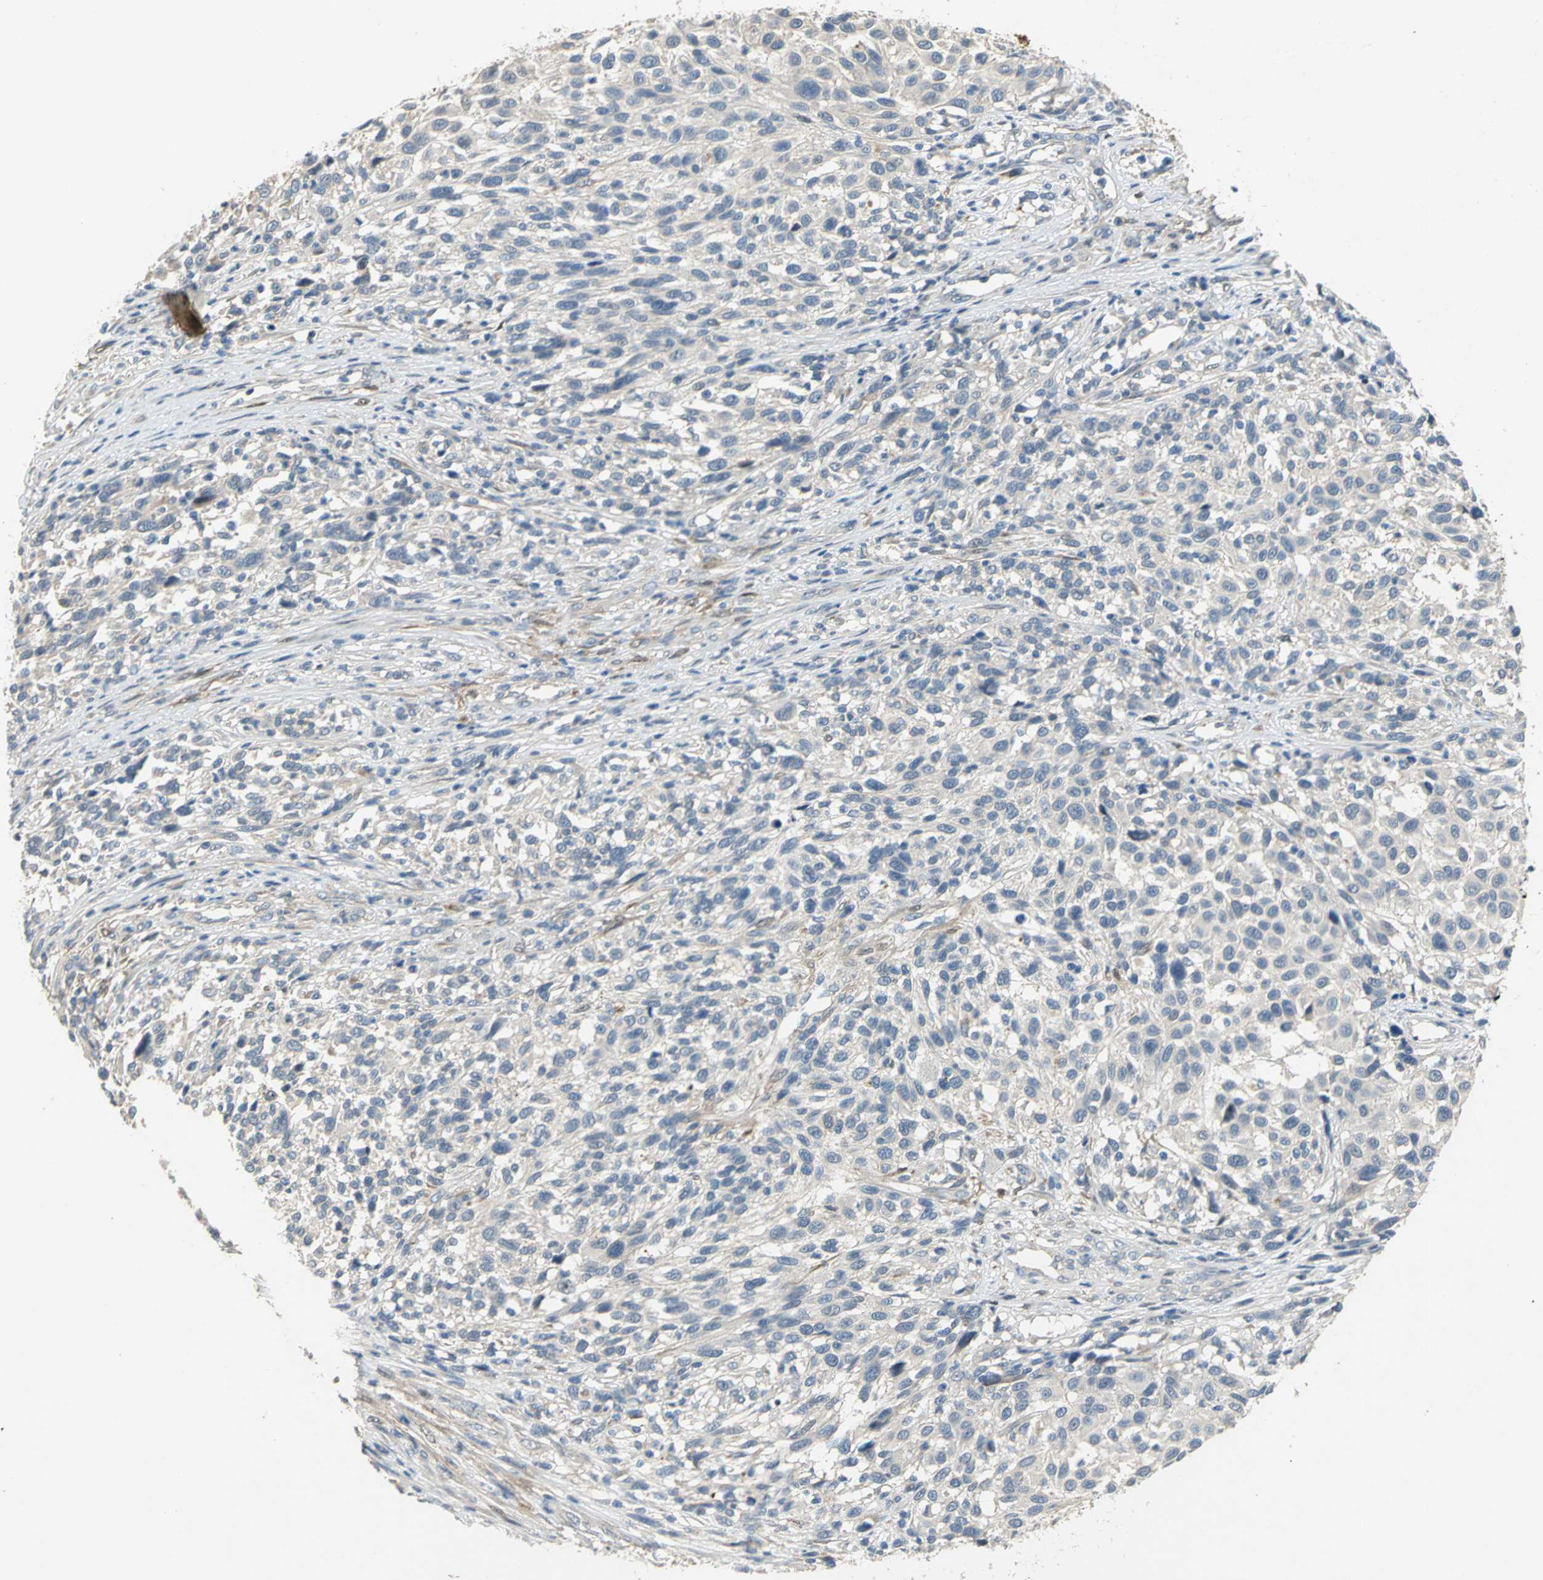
{"staining": {"intensity": "negative", "quantity": "none", "location": "none"}, "tissue": "melanoma", "cell_type": "Tumor cells", "image_type": "cancer", "snomed": [{"axis": "morphology", "description": "Malignant melanoma, Metastatic site"}, {"axis": "topography", "description": "Lymph node"}], "caption": "The photomicrograph demonstrates no staining of tumor cells in malignant melanoma (metastatic site). (DAB immunohistochemistry (IHC), high magnification).", "gene": "IL17RB", "patient": {"sex": "male", "age": 61}}